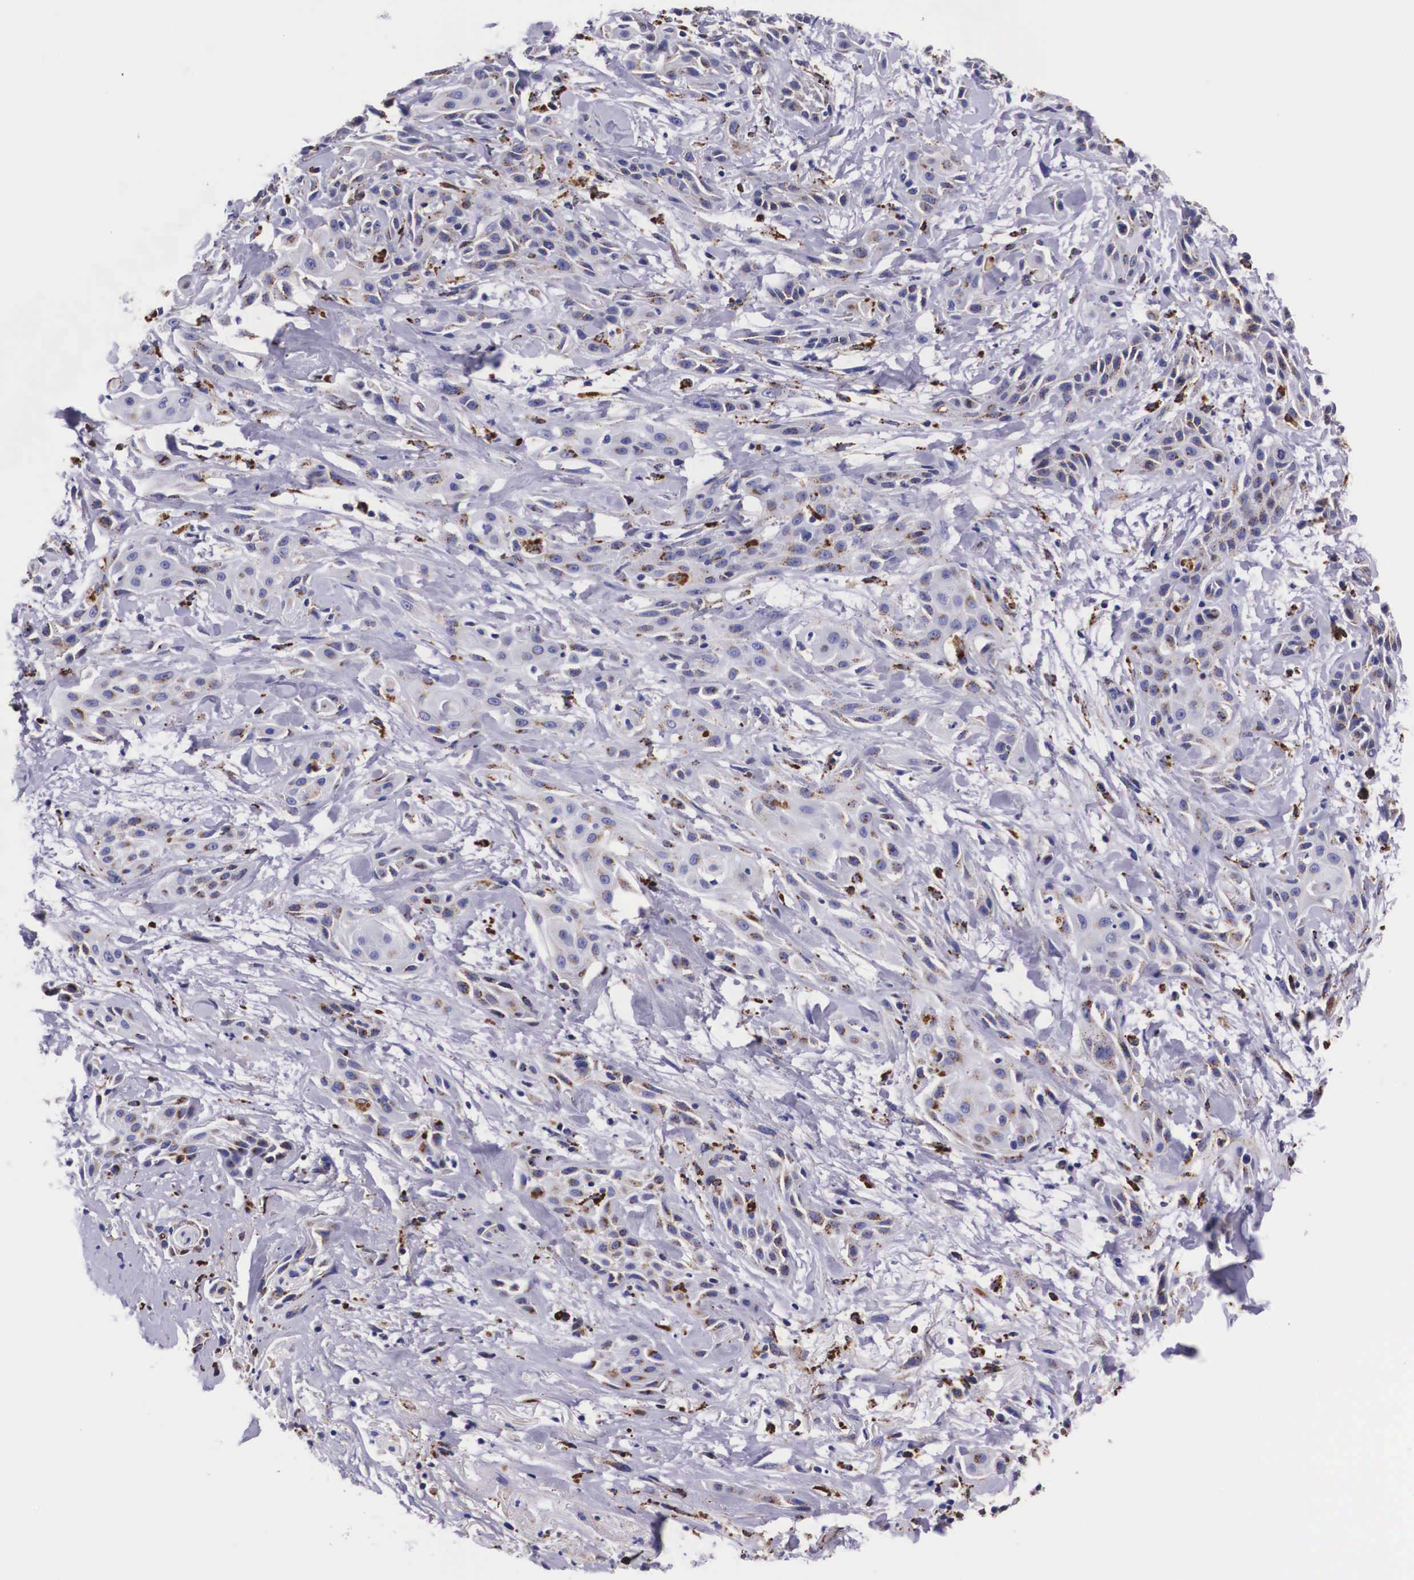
{"staining": {"intensity": "weak", "quantity": "25%-75%", "location": "cytoplasmic/membranous"}, "tissue": "skin cancer", "cell_type": "Tumor cells", "image_type": "cancer", "snomed": [{"axis": "morphology", "description": "Squamous cell carcinoma, NOS"}, {"axis": "topography", "description": "Skin"}, {"axis": "topography", "description": "Anal"}], "caption": "Brown immunohistochemical staining in skin cancer shows weak cytoplasmic/membranous expression in approximately 25%-75% of tumor cells.", "gene": "NAGA", "patient": {"sex": "male", "age": 64}}